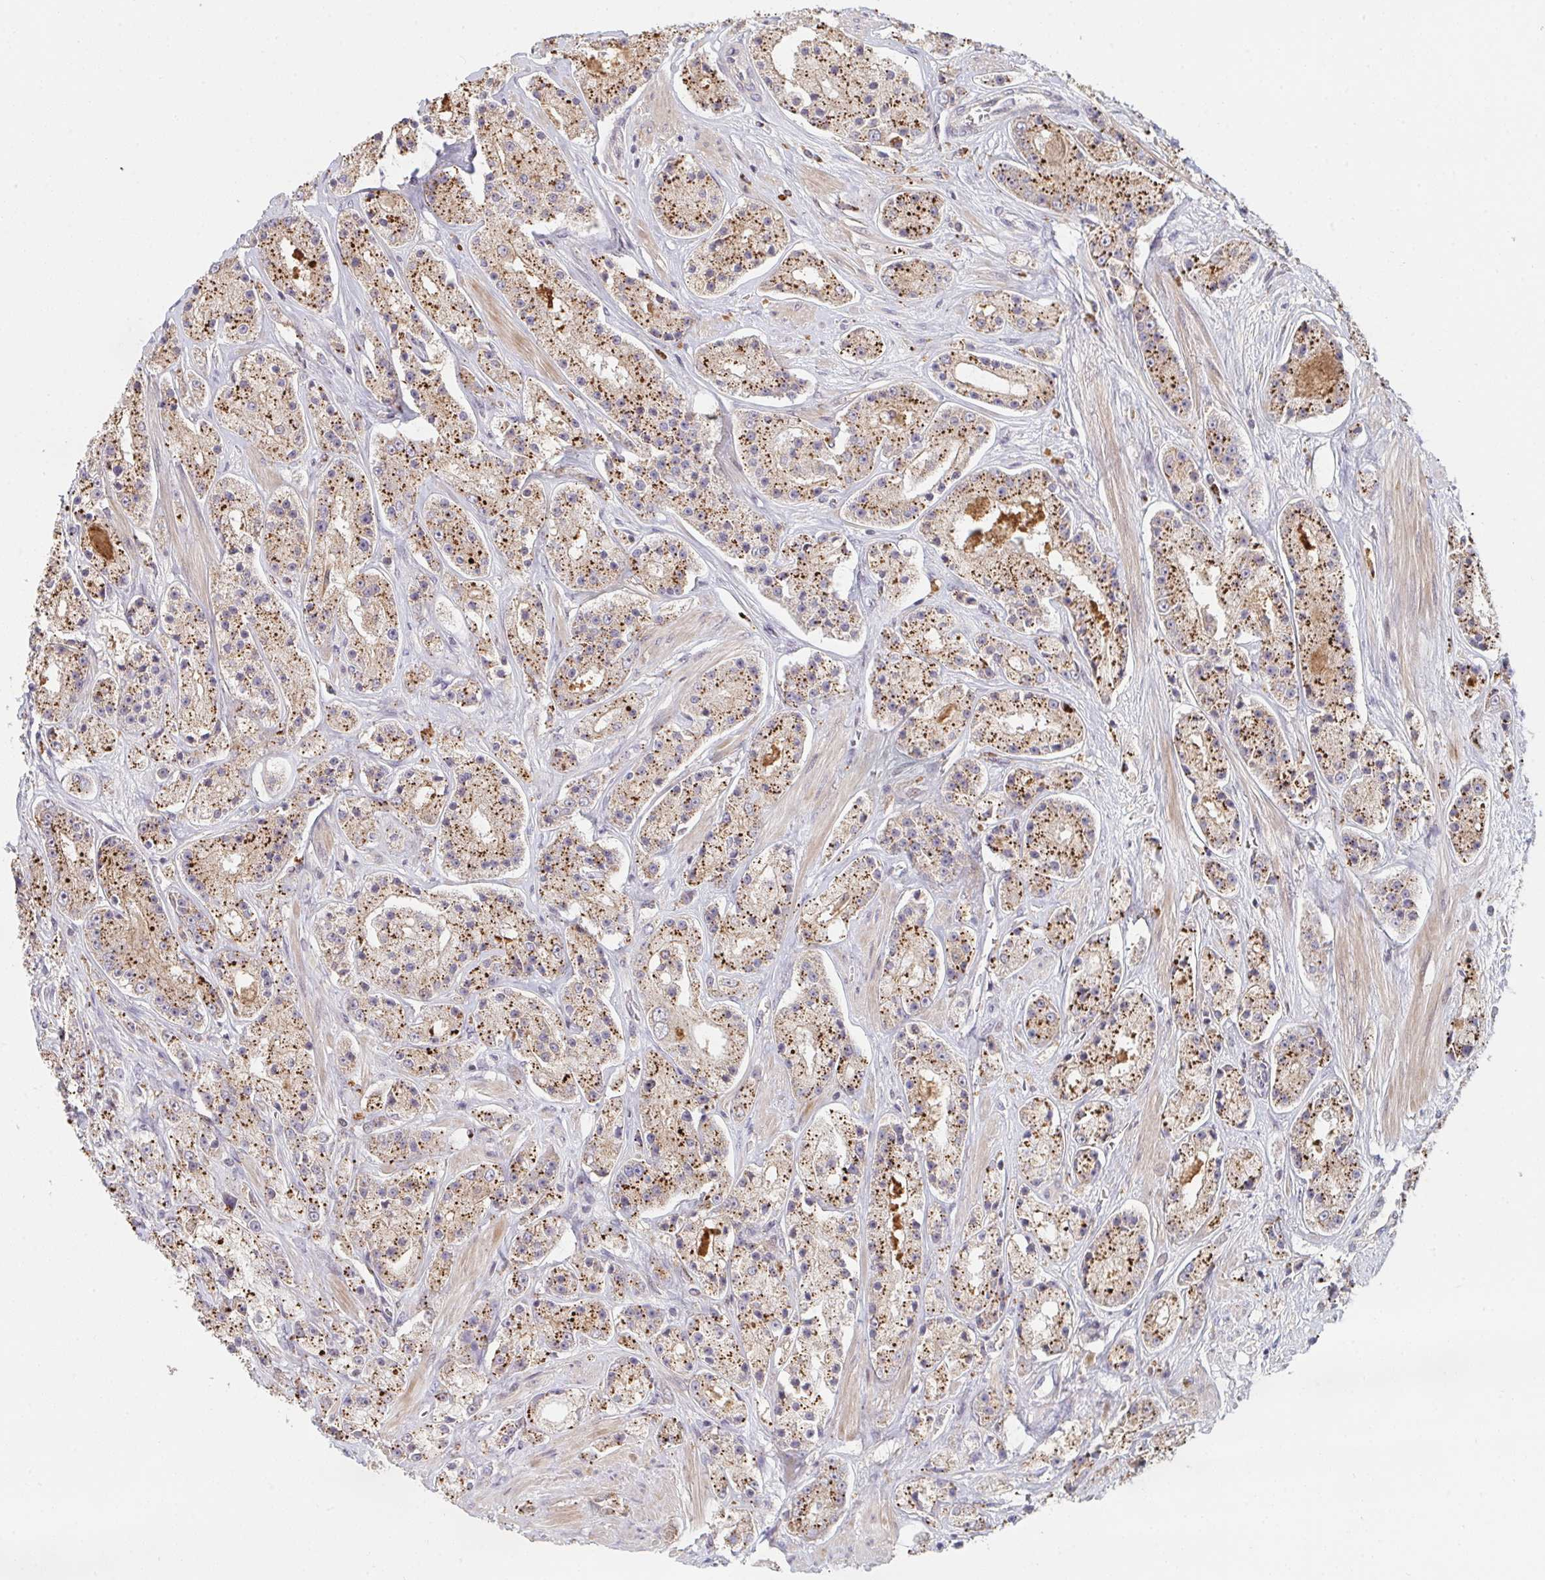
{"staining": {"intensity": "strong", "quantity": ">75%", "location": "cytoplasmic/membranous"}, "tissue": "prostate cancer", "cell_type": "Tumor cells", "image_type": "cancer", "snomed": [{"axis": "morphology", "description": "Adenocarcinoma, High grade"}, {"axis": "topography", "description": "Prostate"}], "caption": "Immunohistochemical staining of high-grade adenocarcinoma (prostate) exhibits strong cytoplasmic/membranous protein expression in approximately >75% of tumor cells.", "gene": "DCST1", "patient": {"sex": "male", "age": 67}}